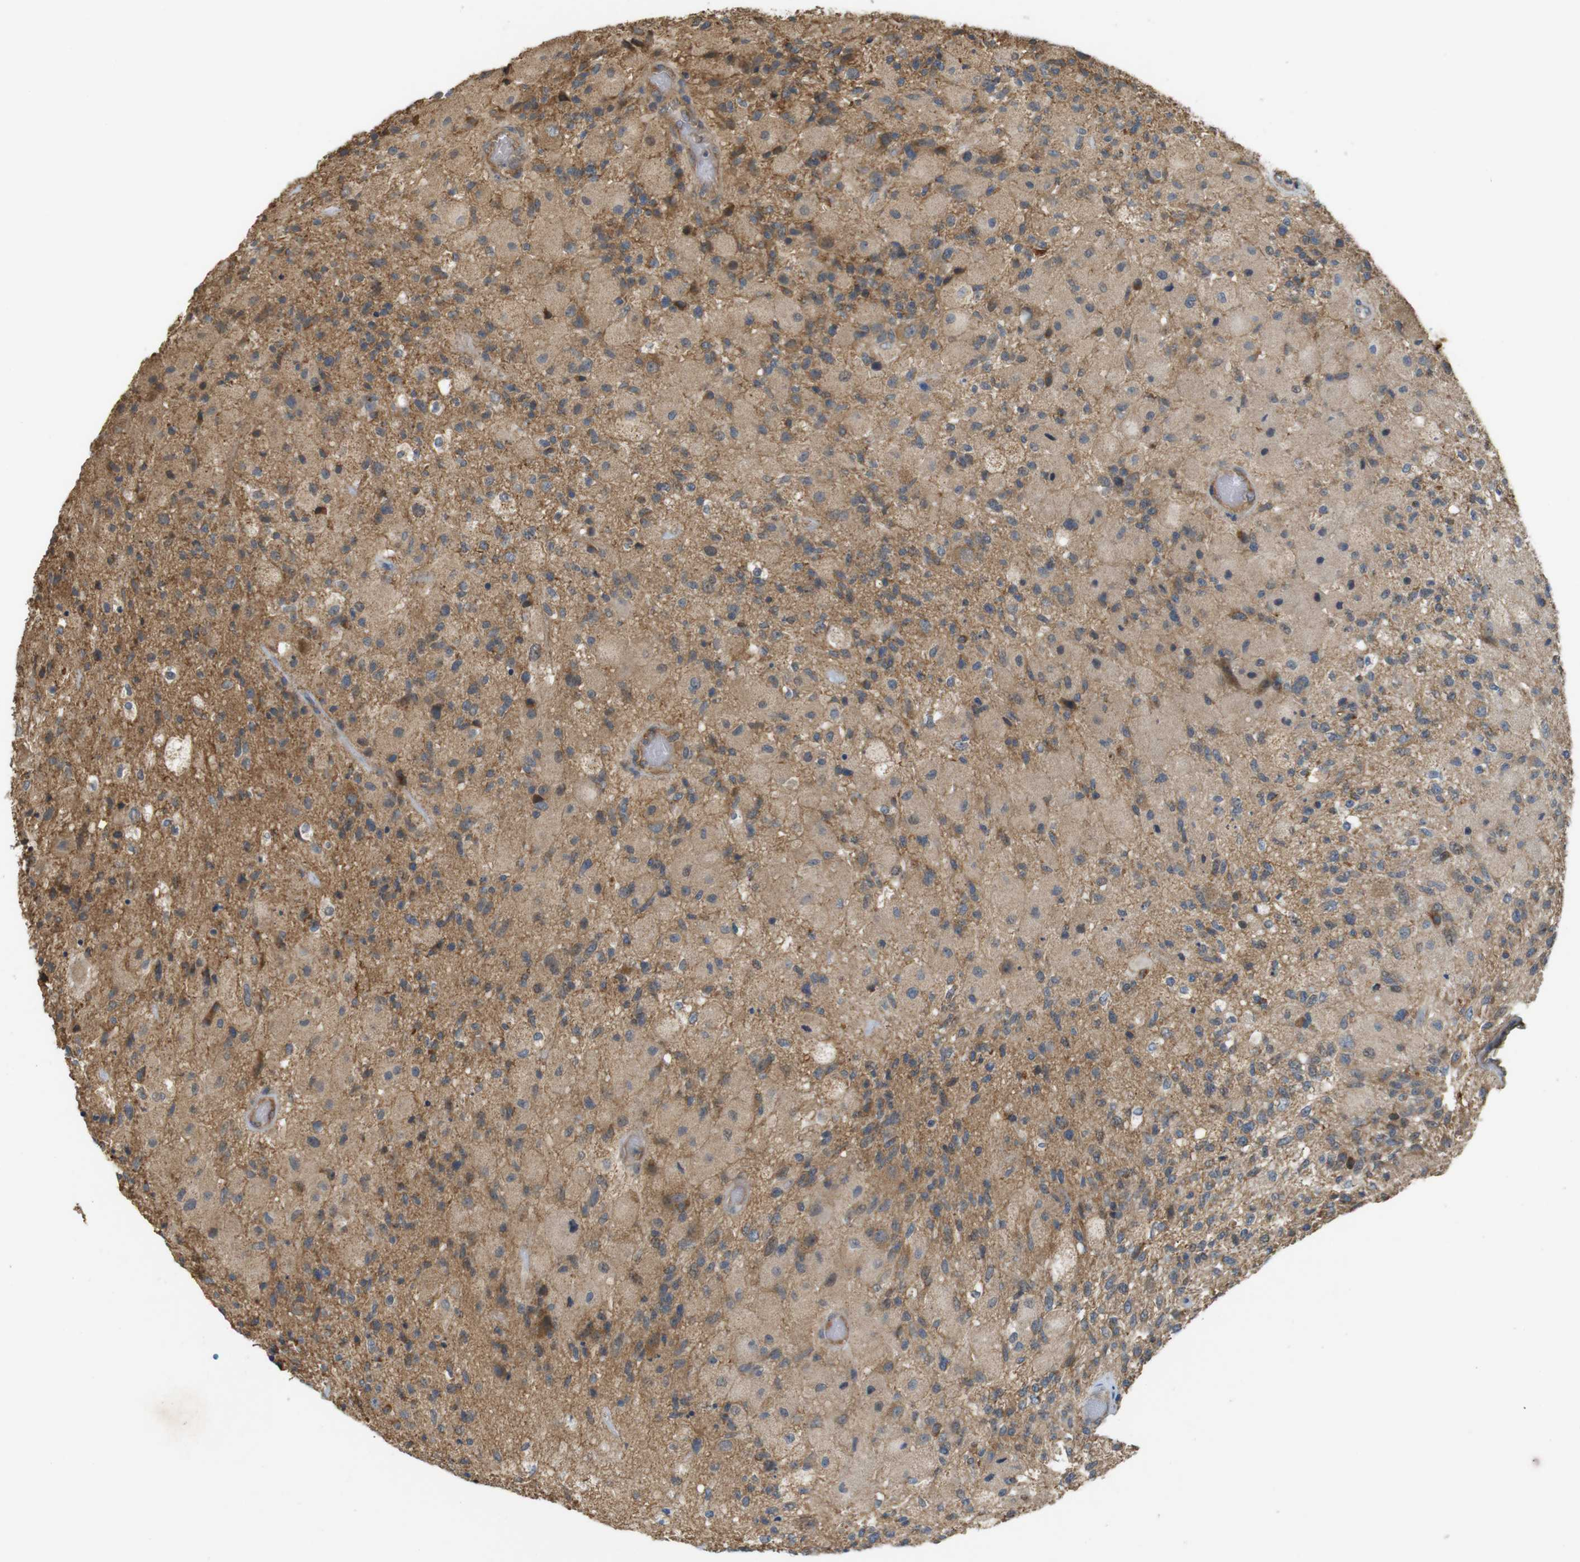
{"staining": {"intensity": "moderate", "quantity": ">75%", "location": "cytoplasmic/membranous"}, "tissue": "glioma", "cell_type": "Tumor cells", "image_type": "cancer", "snomed": [{"axis": "morphology", "description": "Normal tissue, NOS"}, {"axis": "morphology", "description": "Glioma, malignant, High grade"}, {"axis": "topography", "description": "Cerebral cortex"}], "caption": "There is medium levels of moderate cytoplasmic/membranous staining in tumor cells of glioma, as demonstrated by immunohistochemical staining (brown color).", "gene": "KSR1", "patient": {"sex": "male", "age": 77}}